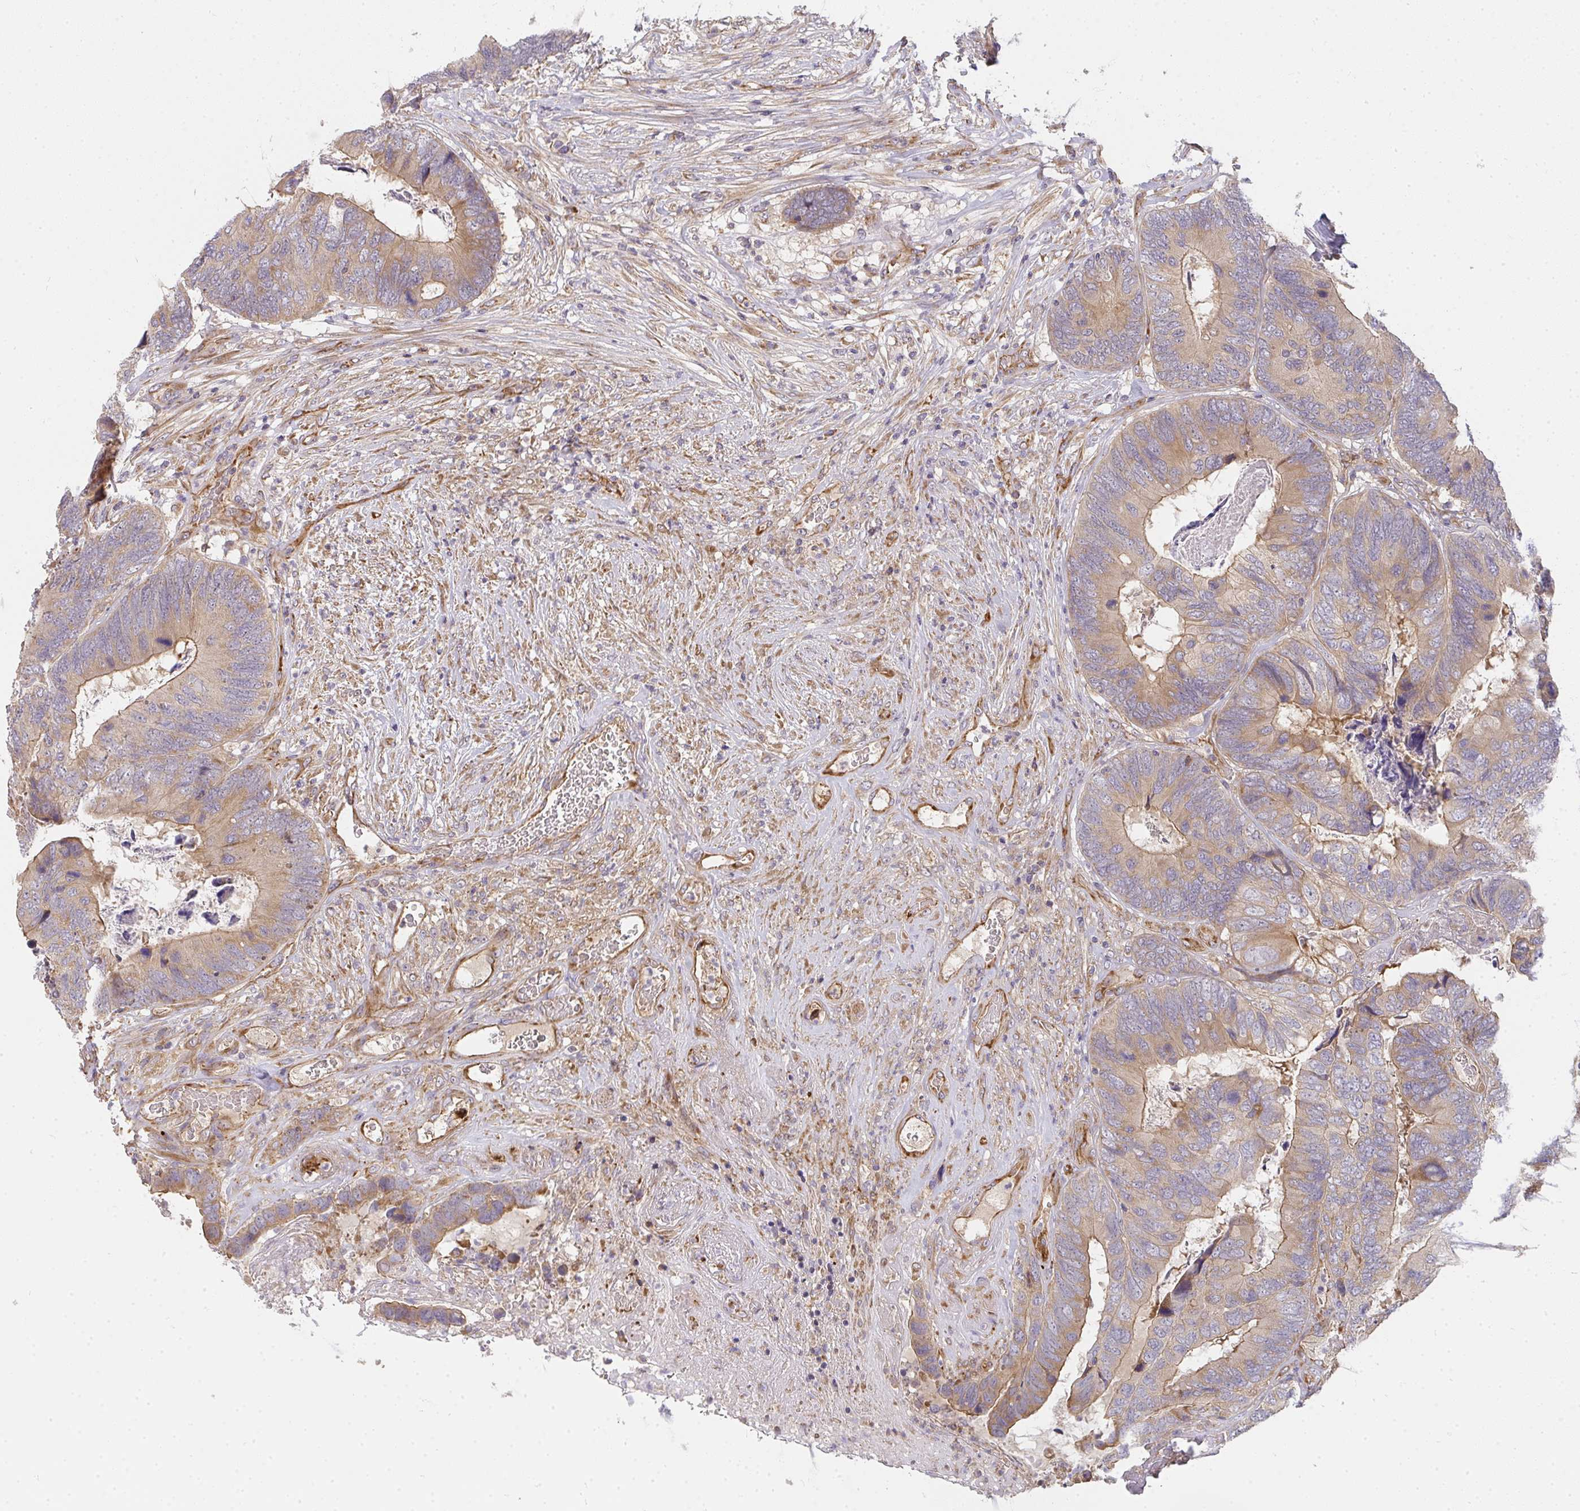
{"staining": {"intensity": "moderate", "quantity": ">75%", "location": "cytoplasmic/membranous"}, "tissue": "colorectal cancer", "cell_type": "Tumor cells", "image_type": "cancer", "snomed": [{"axis": "morphology", "description": "Adenocarcinoma, NOS"}, {"axis": "topography", "description": "Colon"}], "caption": "Immunohistochemical staining of human colorectal cancer displays medium levels of moderate cytoplasmic/membranous protein positivity in about >75% of tumor cells.", "gene": "B4GALT6", "patient": {"sex": "female", "age": 67}}